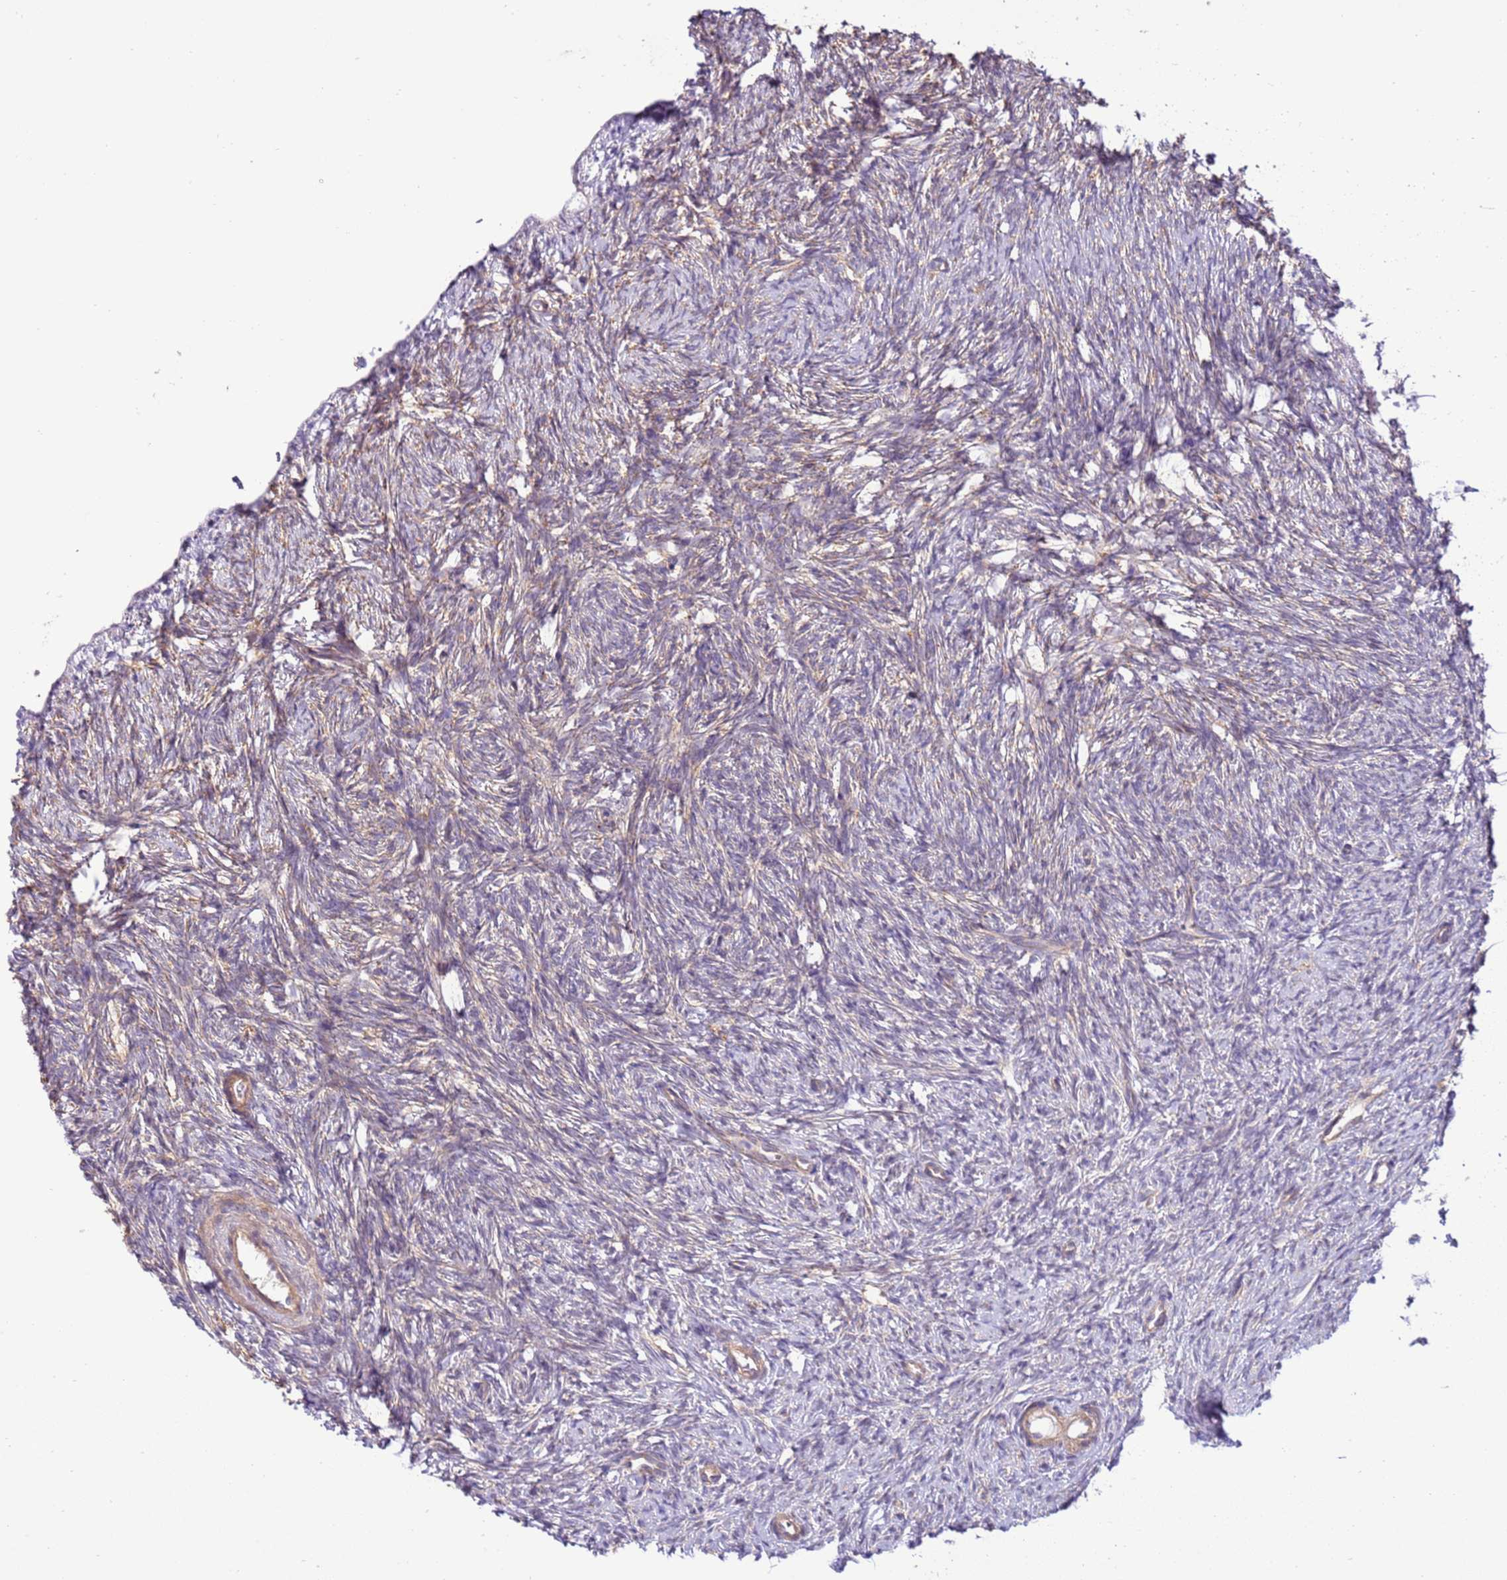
{"staining": {"intensity": "moderate", "quantity": ">75%", "location": "cytoplasmic/membranous"}, "tissue": "ovary", "cell_type": "Follicle cells", "image_type": "normal", "snomed": [{"axis": "morphology", "description": "Normal tissue, NOS"}, {"axis": "topography", "description": "Ovary"}], "caption": "Immunohistochemical staining of normal ovary exhibits medium levels of moderate cytoplasmic/membranous expression in about >75% of follicle cells.", "gene": "SCARA3", "patient": {"sex": "female", "age": 51}}